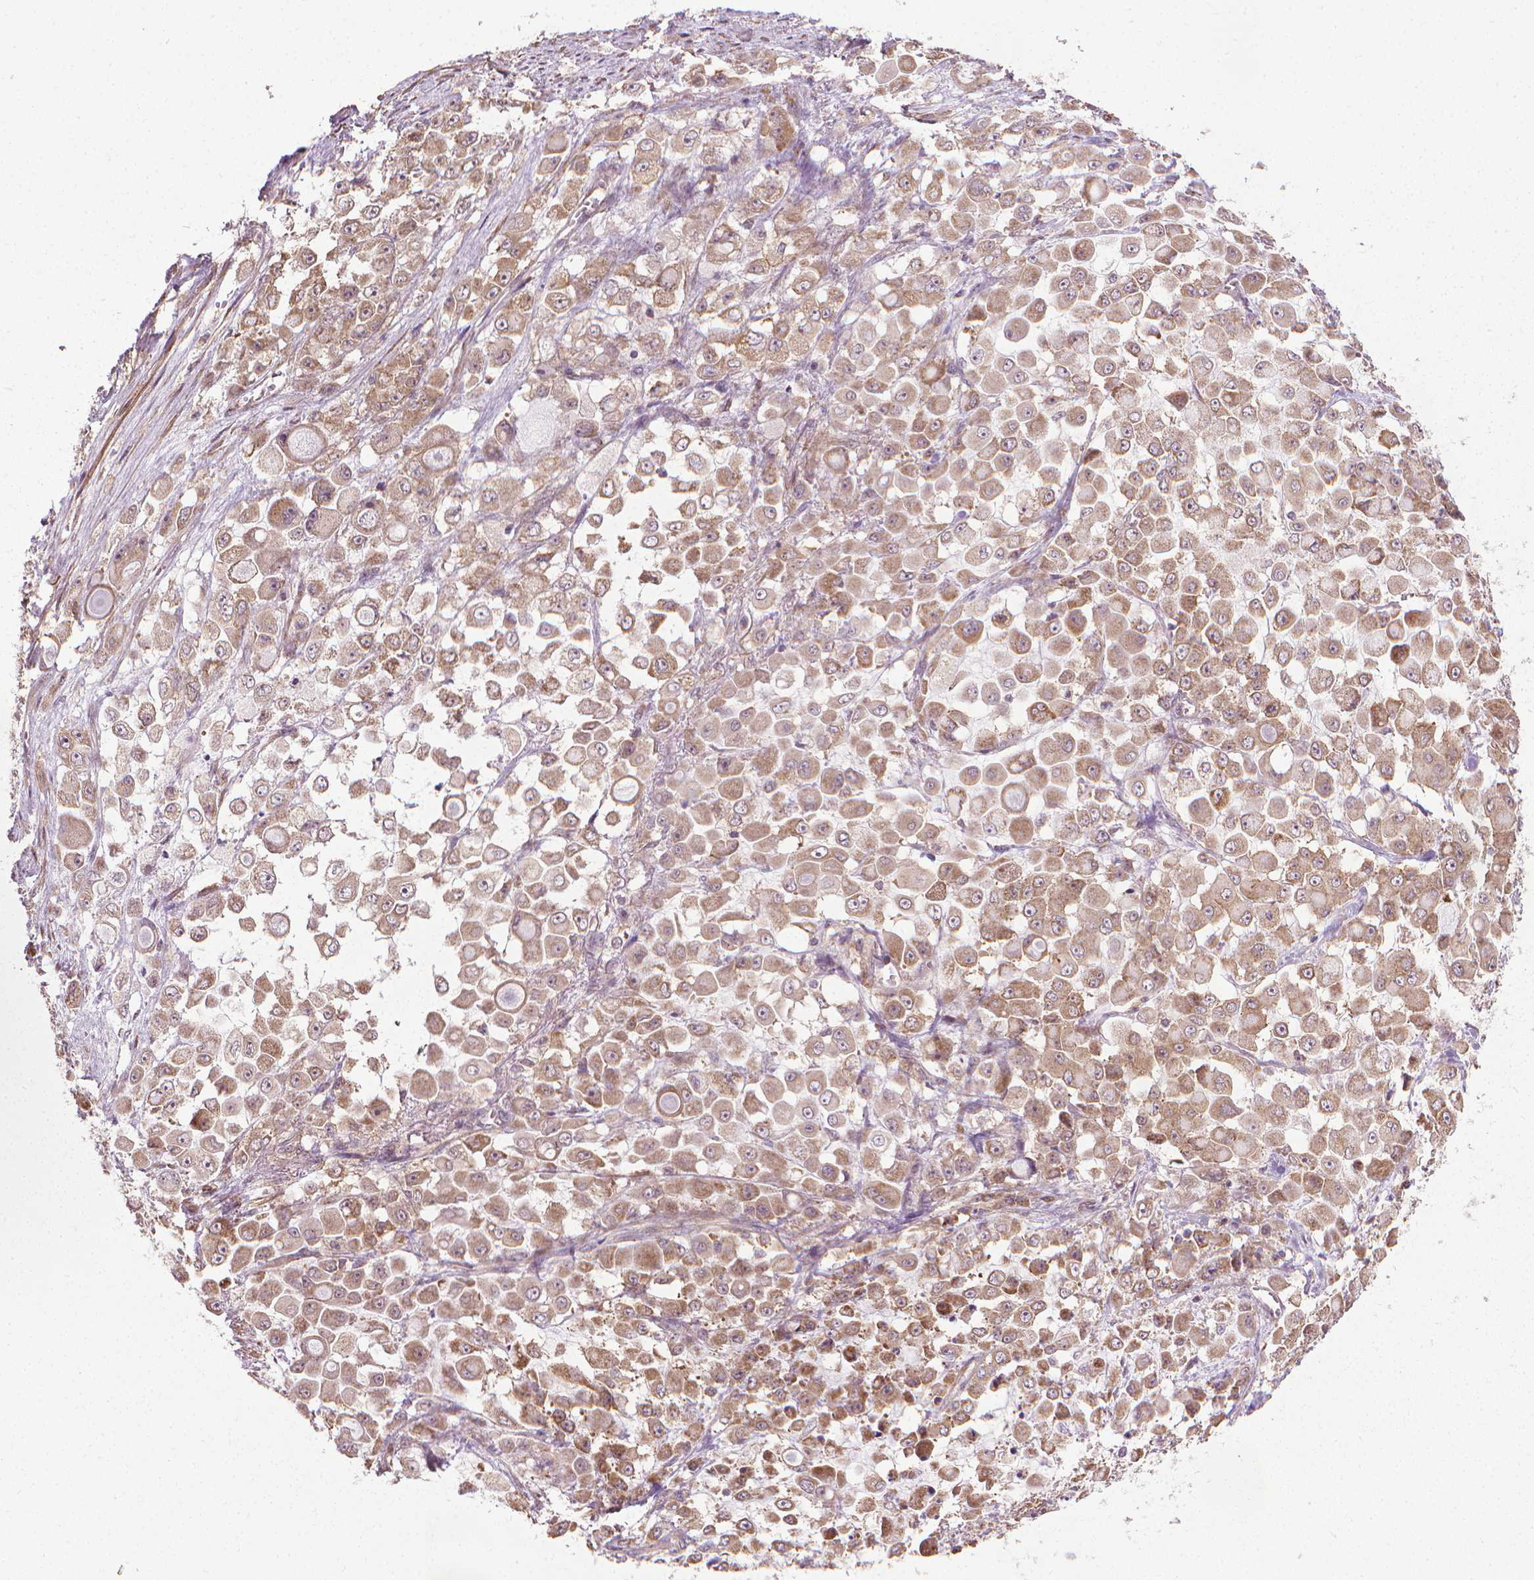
{"staining": {"intensity": "moderate", "quantity": ">75%", "location": "cytoplasmic/membranous"}, "tissue": "stomach cancer", "cell_type": "Tumor cells", "image_type": "cancer", "snomed": [{"axis": "morphology", "description": "Adenocarcinoma, NOS"}, {"axis": "topography", "description": "Stomach"}], "caption": "Immunohistochemical staining of stomach adenocarcinoma displays medium levels of moderate cytoplasmic/membranous protein expression in about >75% of tumor cells.", "gene": "PRAG1", "patient": {"sex": "female", "age": 76}}